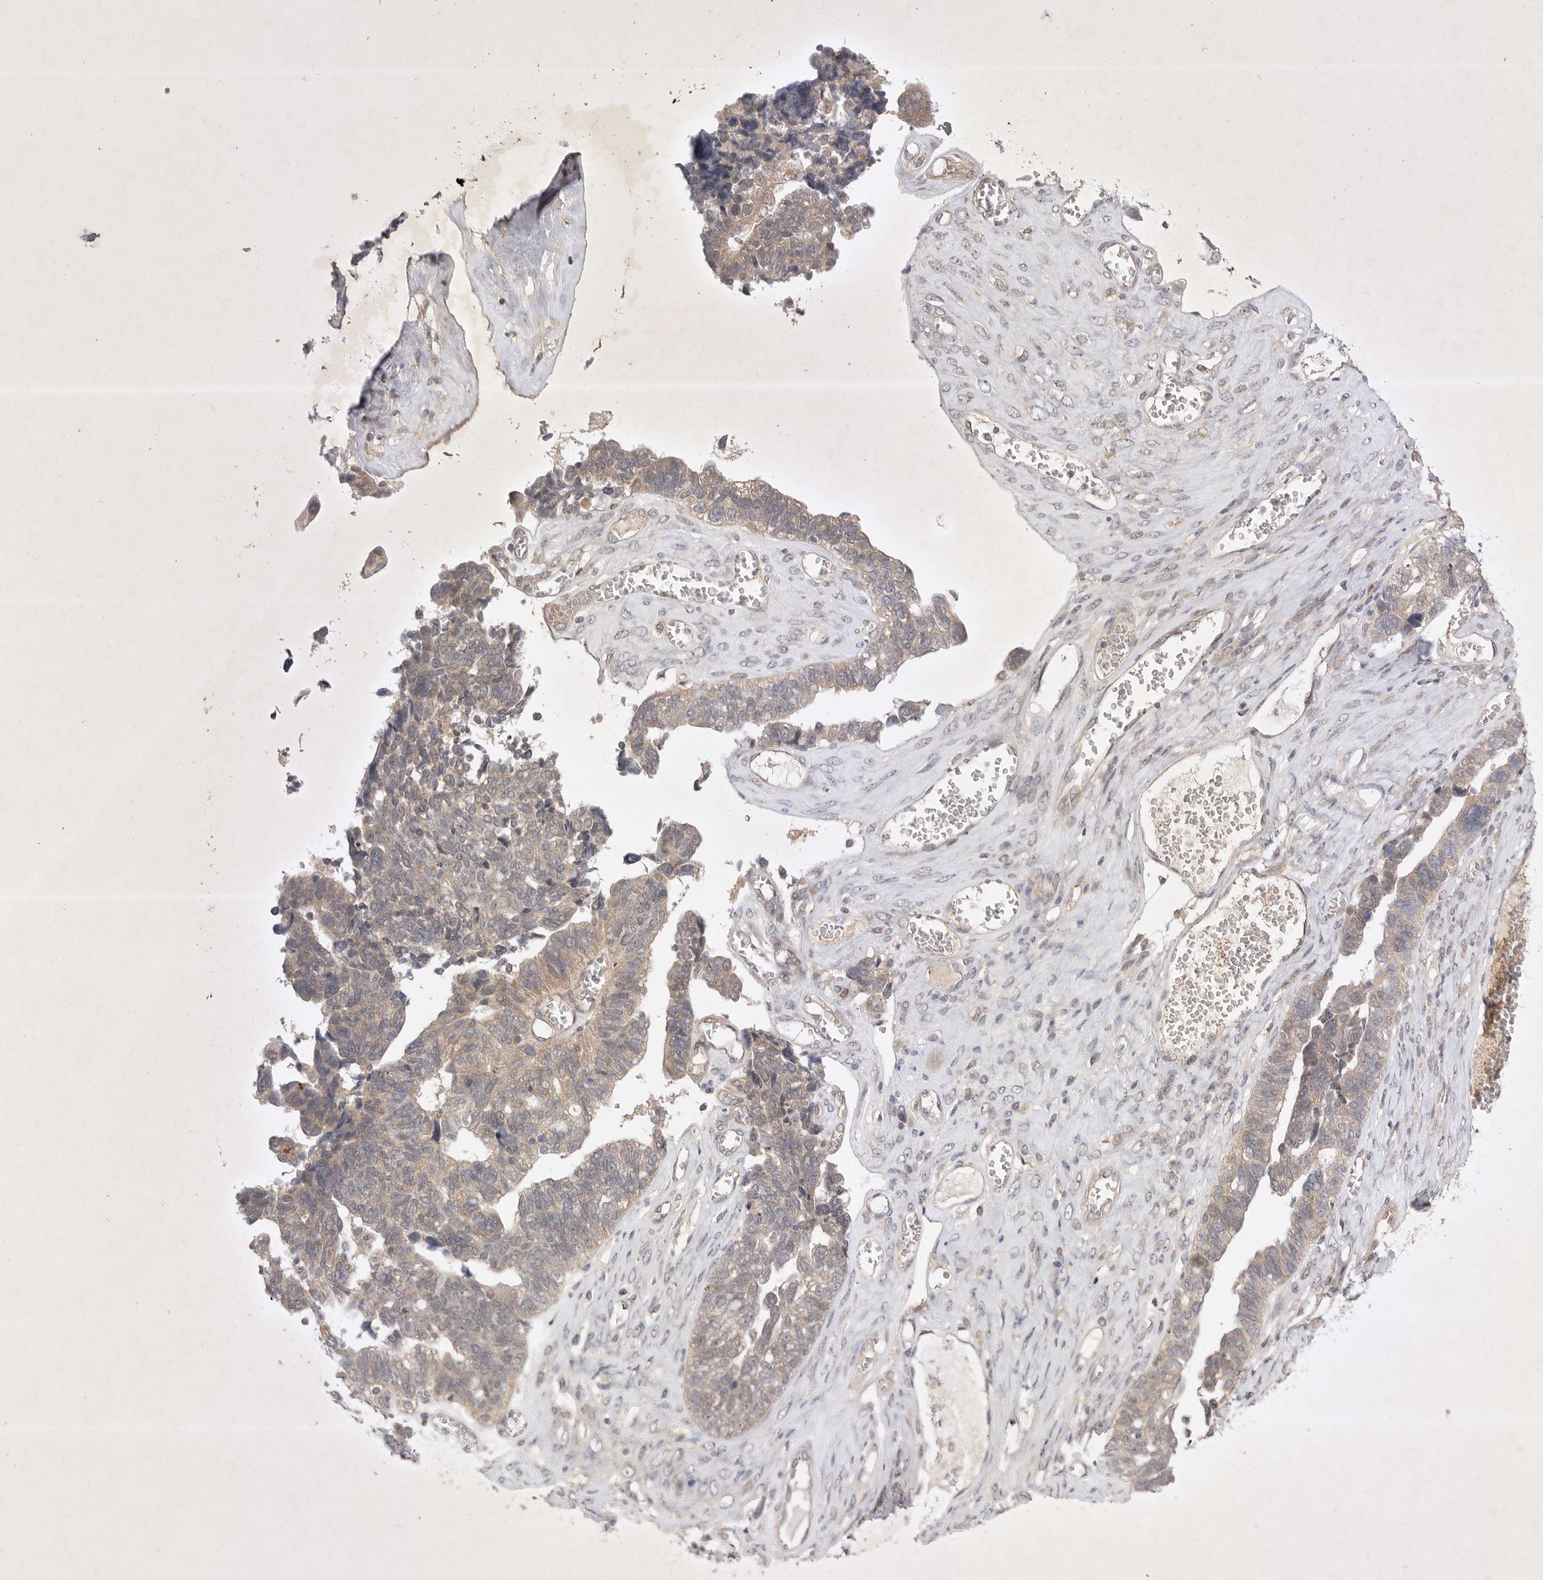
{"staining": {"intensity": "weak", "quantity": ">75%", "location": "cytoplasmic/membranous"}, "tissue": "ovarian cancer", "cell_type": "Tumor cells", "image_type": "cancer", "snomed": [{"axis": "morphology", "description": "Cystadenocarcinoma, serous, NOS"}, {"axis": "topography", "description": "Ovary"}], "caption": "Immunohistochemical staining of human ovarian cancer (serous cystadenocarcinoma) exhibits weak cytoplasmic/membranous protein staining in about >75% of tumor cells.", "gene": "PTPDC1", "patient": {"sex": "female", "age": 79}}